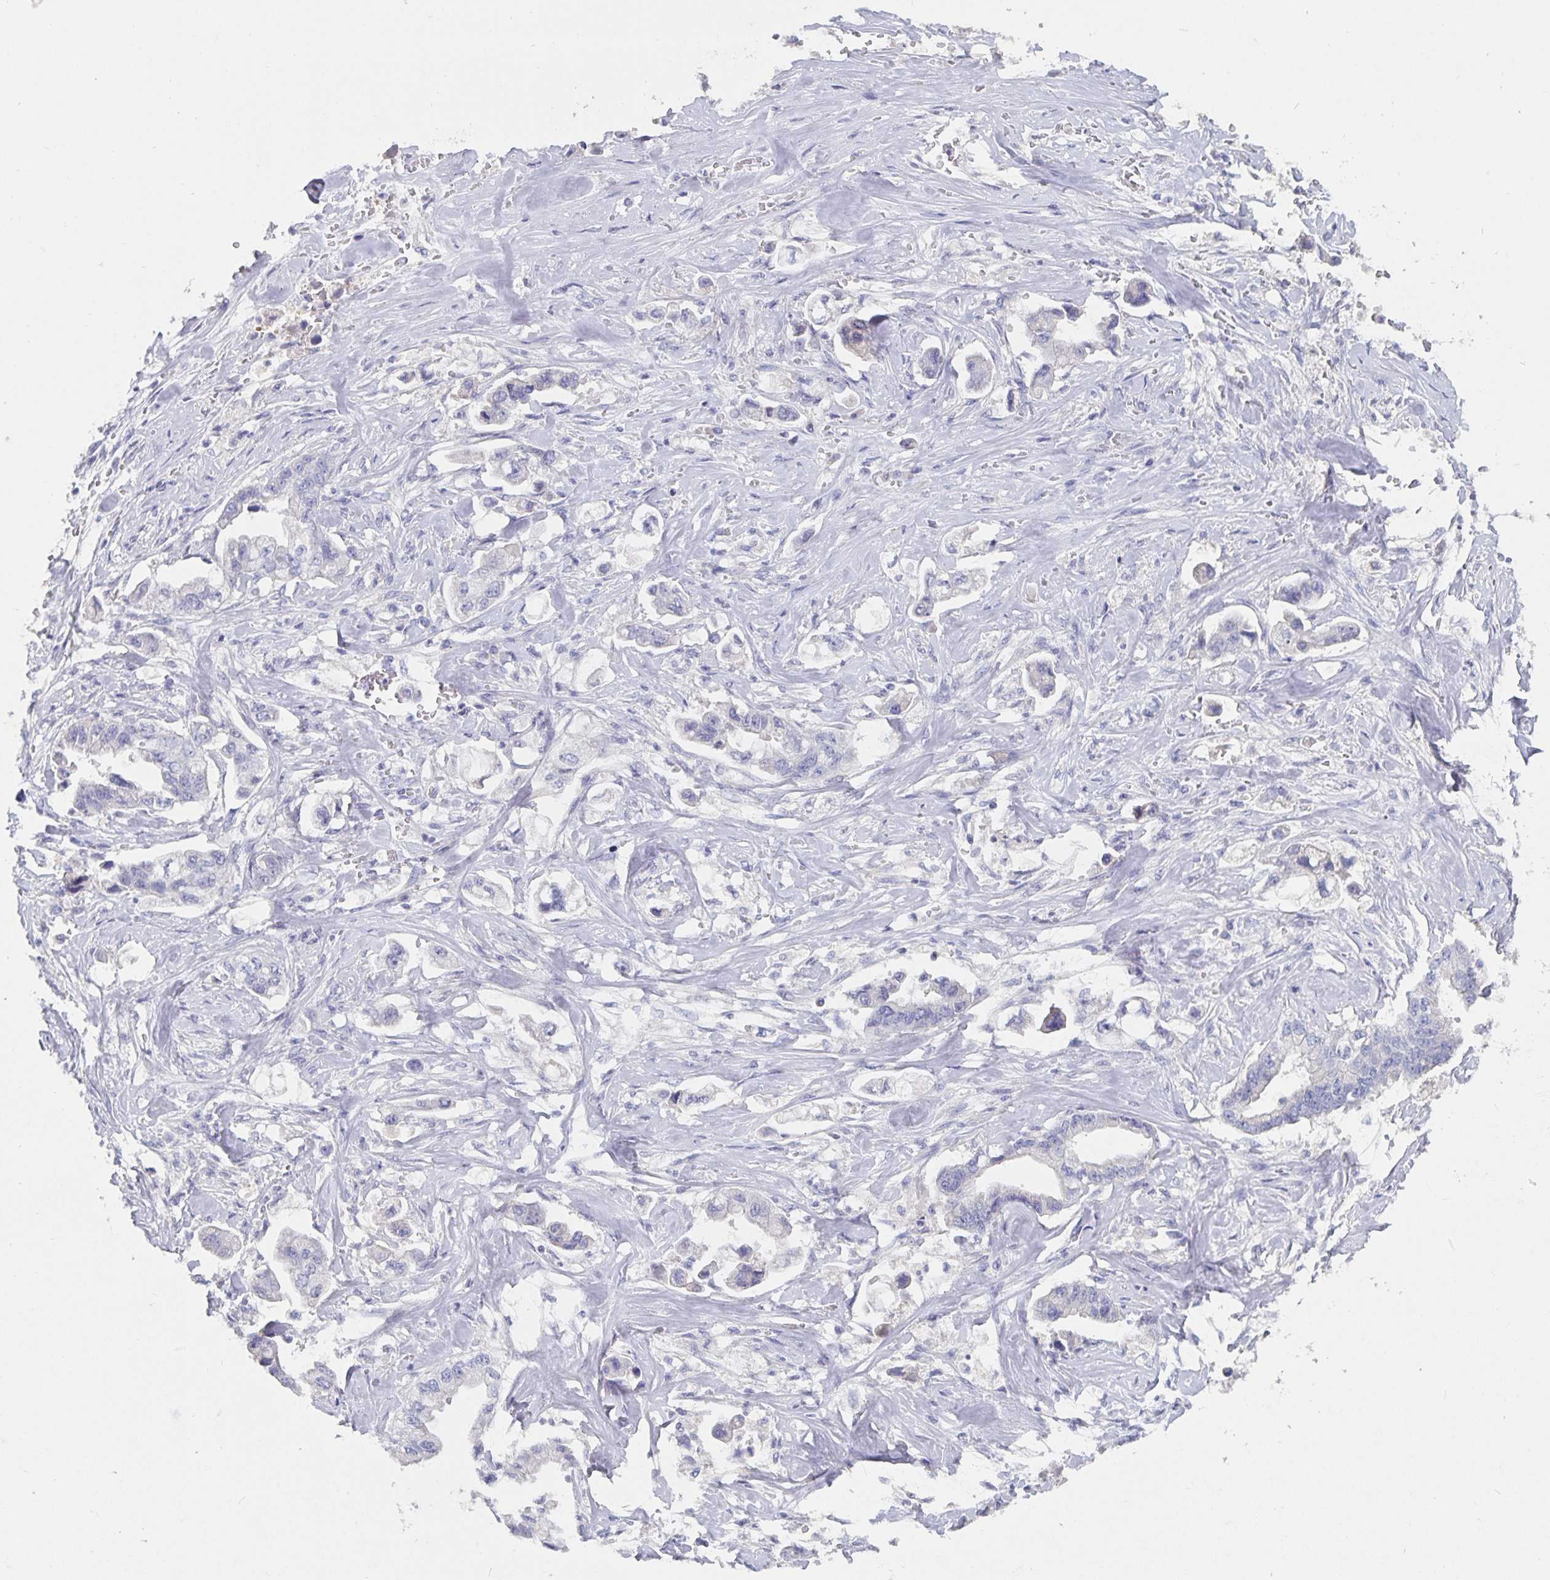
{"staining": {"intensity": "negative", "quantity": "none", "location": "none"}, "tissue": "stomach cancer", "cell_type": "Tumor cells", "image_type": "cancer", "snomed": [{"axis": "morphology", "description": "Adenocarcinoma, NOS"}, {"axis": "topography", "description": "Stomach"}], "caption": "Micrograph shows no significant protein staining in tumor cells of stomach cancer.", "gene": "CFAP69", "patient": {"sex": "male", "age": 62}}